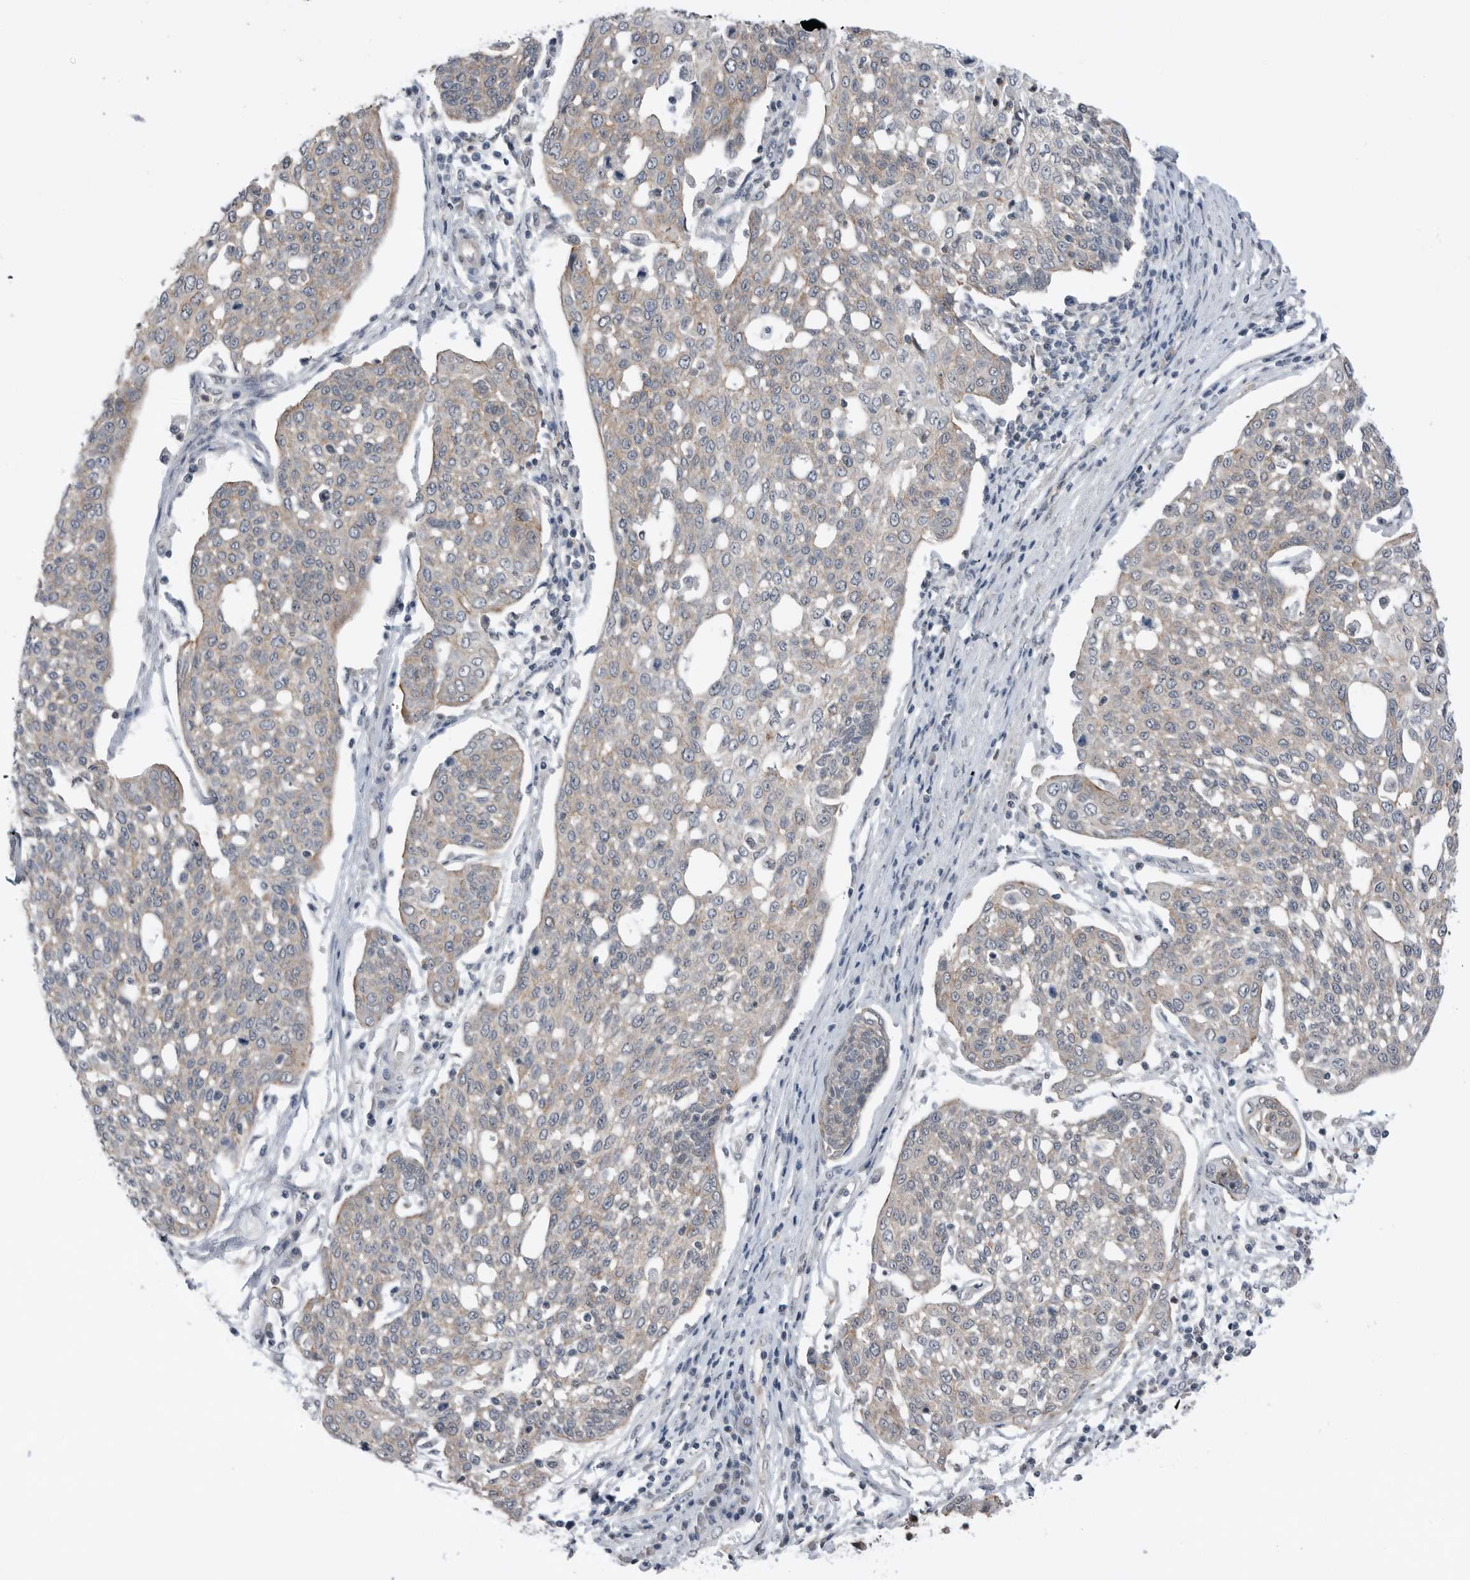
{"staining": {"intensity": "weak", "quantity": "<25%", "location": "cytoplasmic/membranous"}, "tissue": "cervical cancer", "cell_type": "Tumor cells", "image_type": "cancer", "snomed": [{"axis": "morphology", "description": "Squamous cell carcinoma, NOS"}, {"axis": "topography", "description": "Cervix"}], "caption": "High power microscopy histopathology image of an IHC photomicrograph of squamous cell carcinoma (cervical), revealing no significant expression in tumor cells.", "gene": "NTAQ1", "patient": {"sex": "female", "age": 34}}